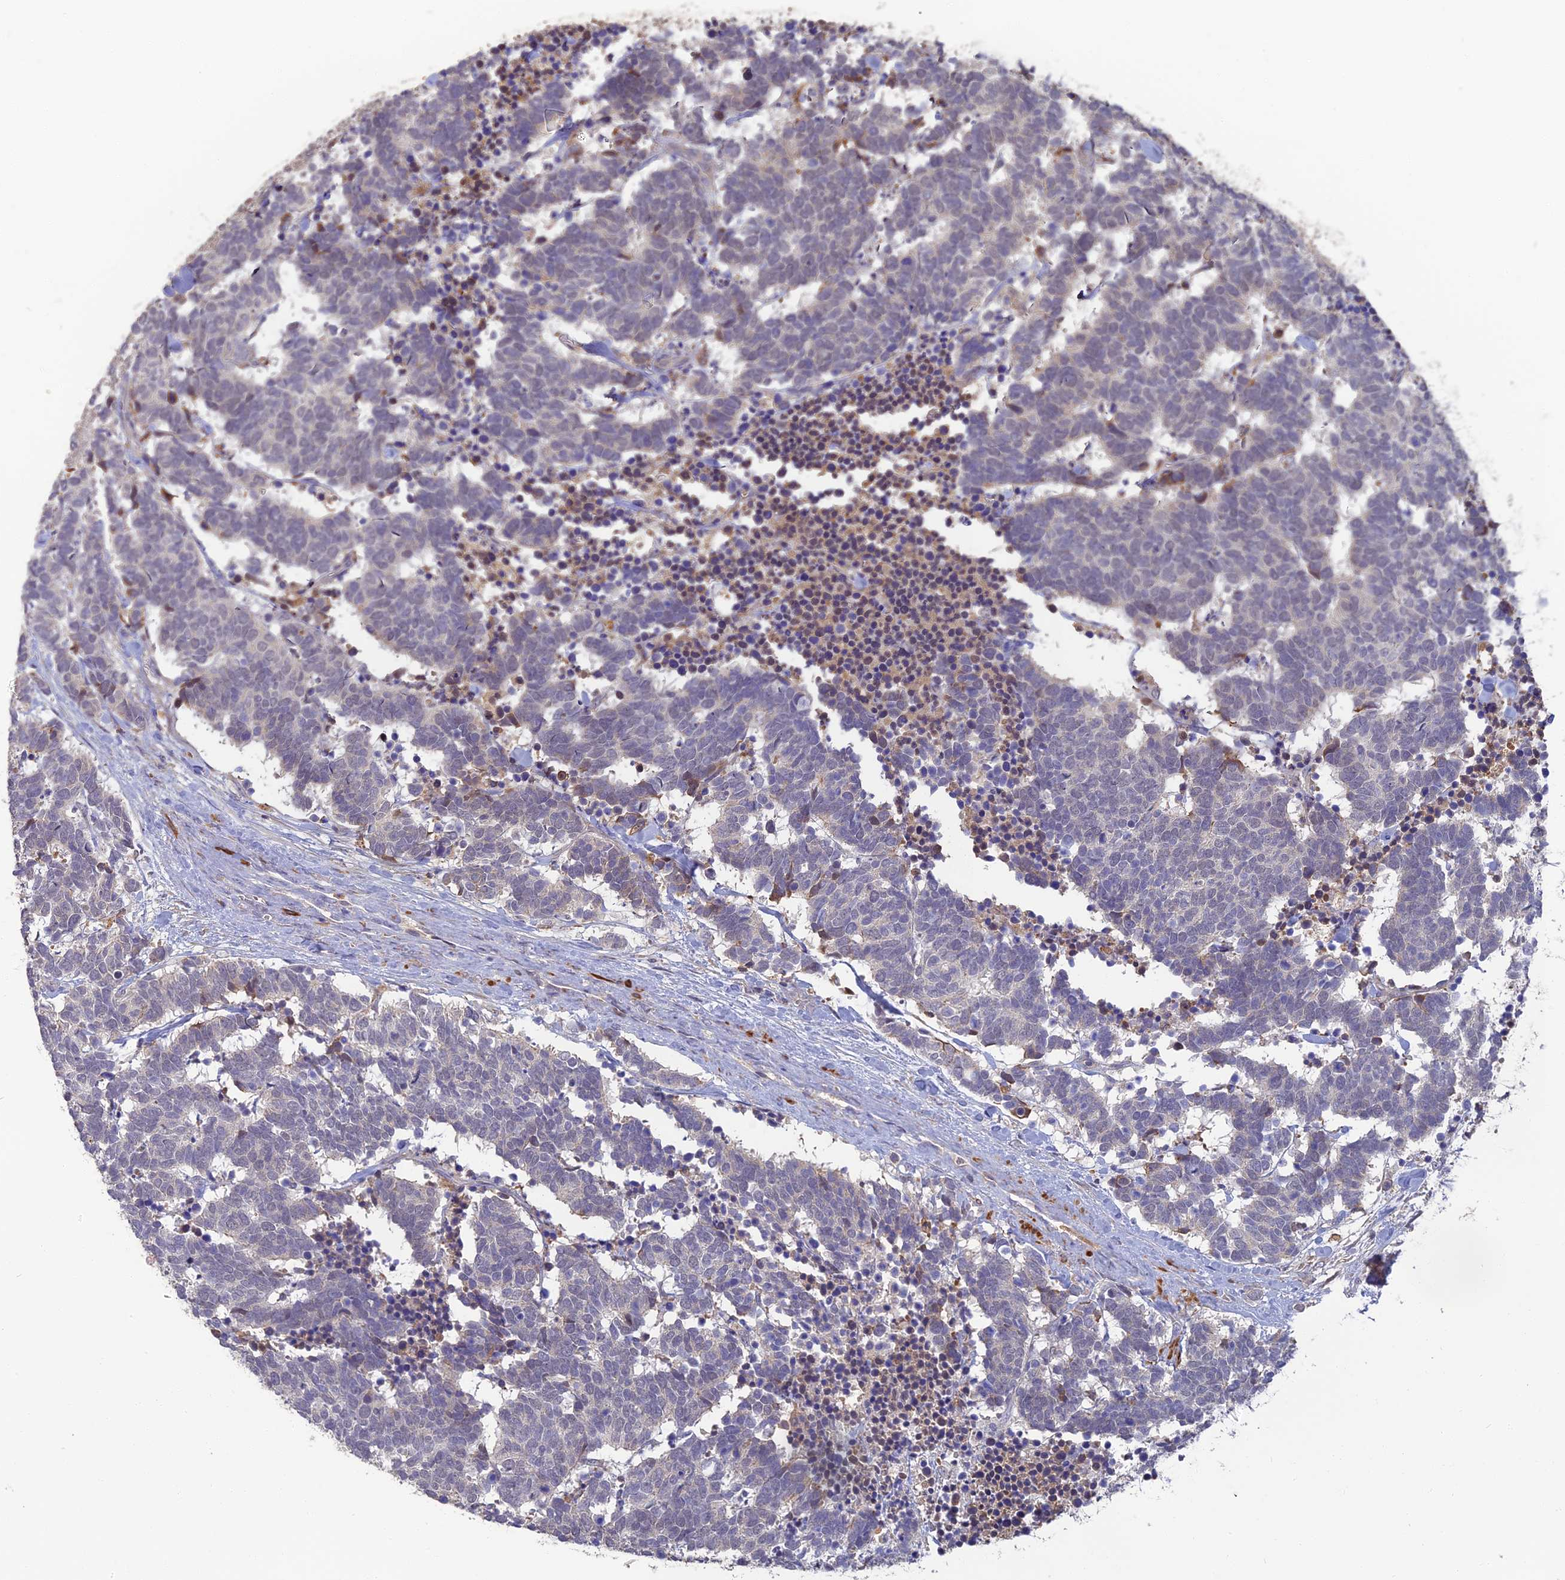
{"staining": {"intensity": "negative", "quantity": "none", "location": "none"}, "tissue": "carcinoid", "cell_type": "Tumor cells", "image_type": "cancer", "snomed": [{"axis": "morphology", "description": "Carcinoma, NOS"}, {"axis": "morphology", "description": "Carcinoid, malignant, NOS"}, {"axis": "topography", "description": "Urinary bladder"}], "caption": "IHC micrograph of human carcinoid stained for a protein (brown), which exhibits no expression in tumor cells.", "gene": "ERMAP", "patient": {"sex": "male", "age": 57}}